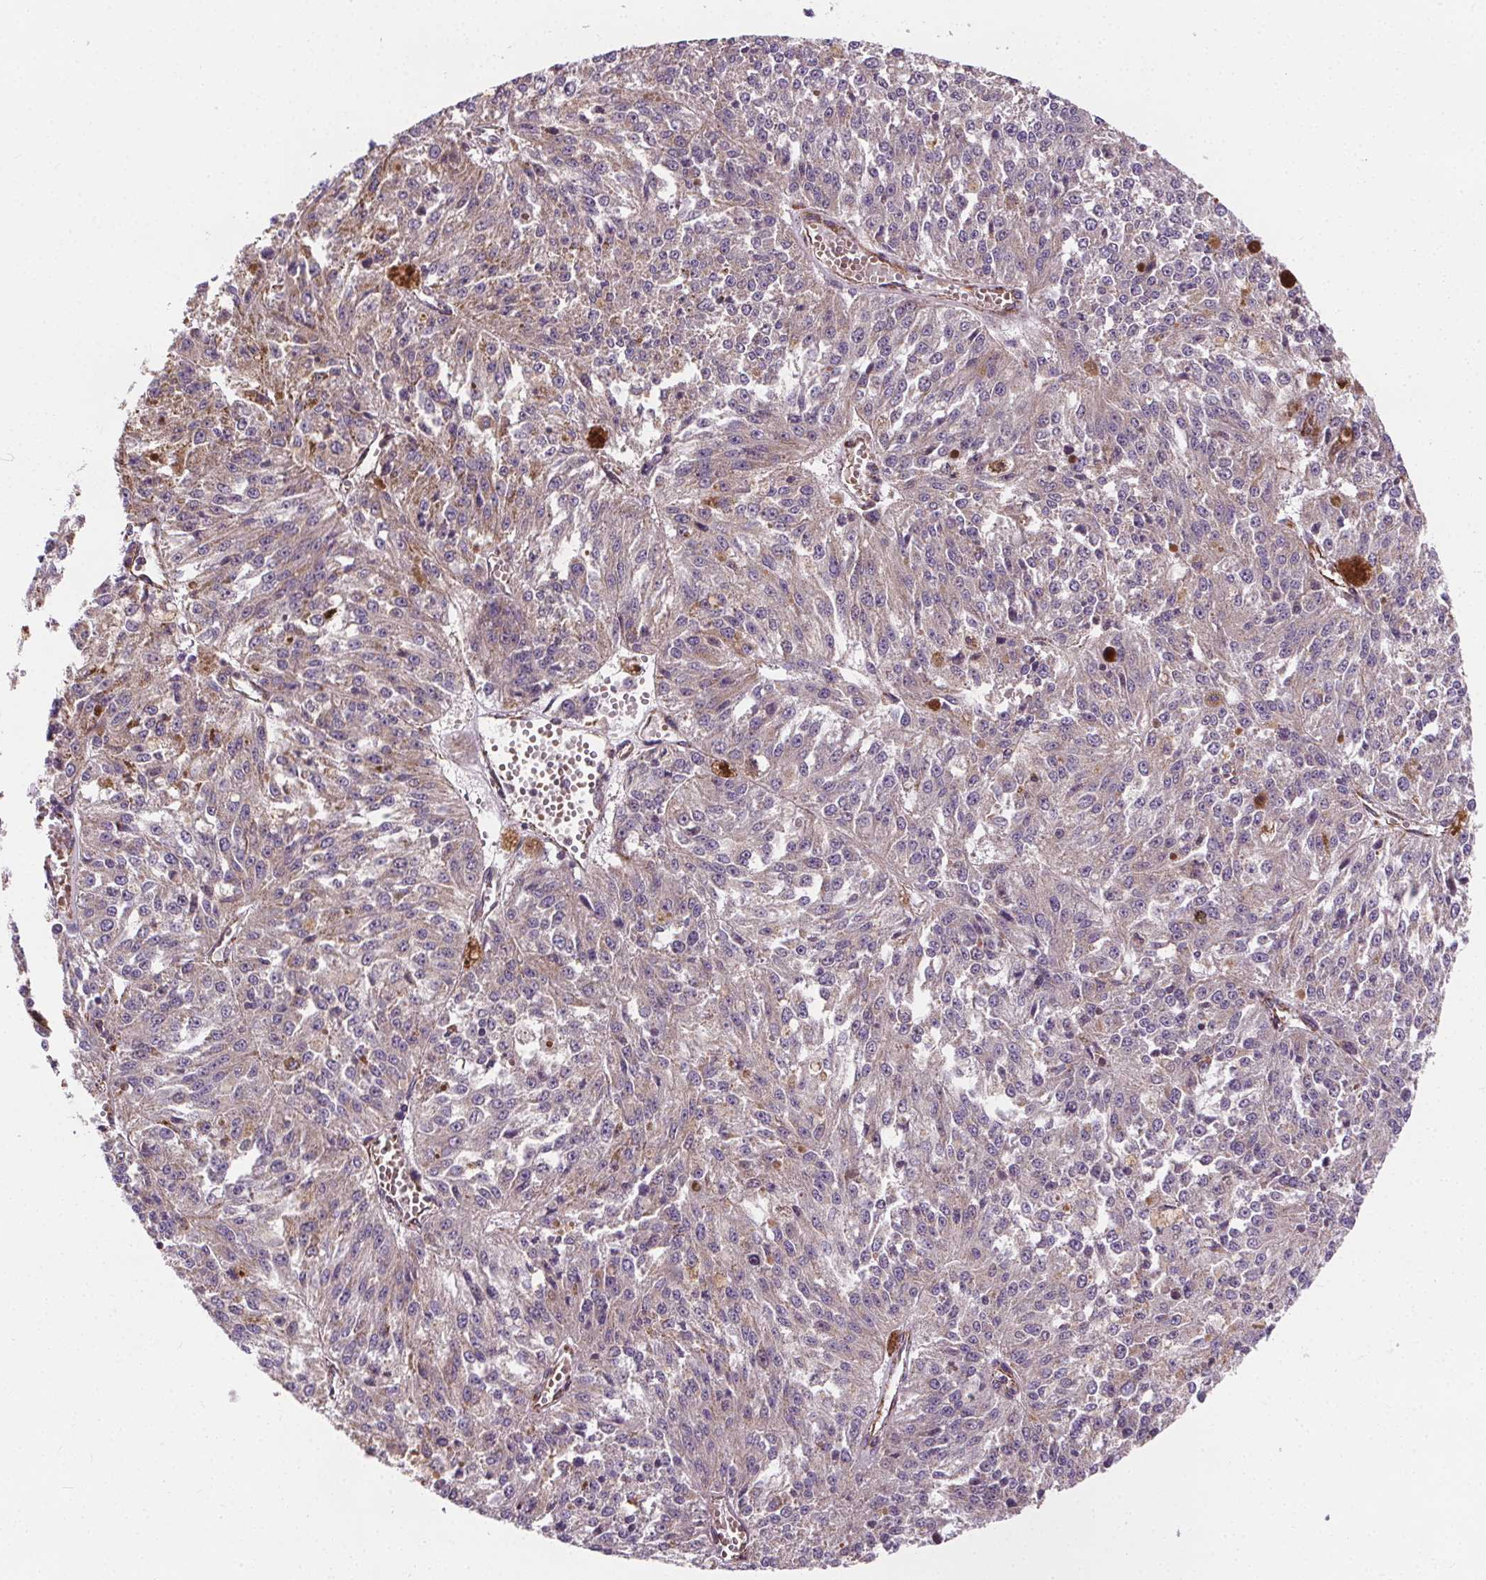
{"staining": {"intensity": "negative", "quantity": "none", "location": "none"}, "tissue": "melanoma", "cell_type": "Tumor cells", "image_type": "cancer", "snomed": [{"axis": "morphology", "description": "Malignant melanoma, Metastatic site"}, {"axis": "topography", "description": "Lymph node"}], "caption": "Immunohistochemistry photomicrograph of neoplastic tissue: human malignant melanoma (metastatic site) stained with DAB displays no significant protein expression in tumor cells. The staining is performed using DAB brown chromogen with nuclei counter-stained in using hematoxylin.", "gene": "GOLT1B", "patient": {"sex": "female", "age": 64}}